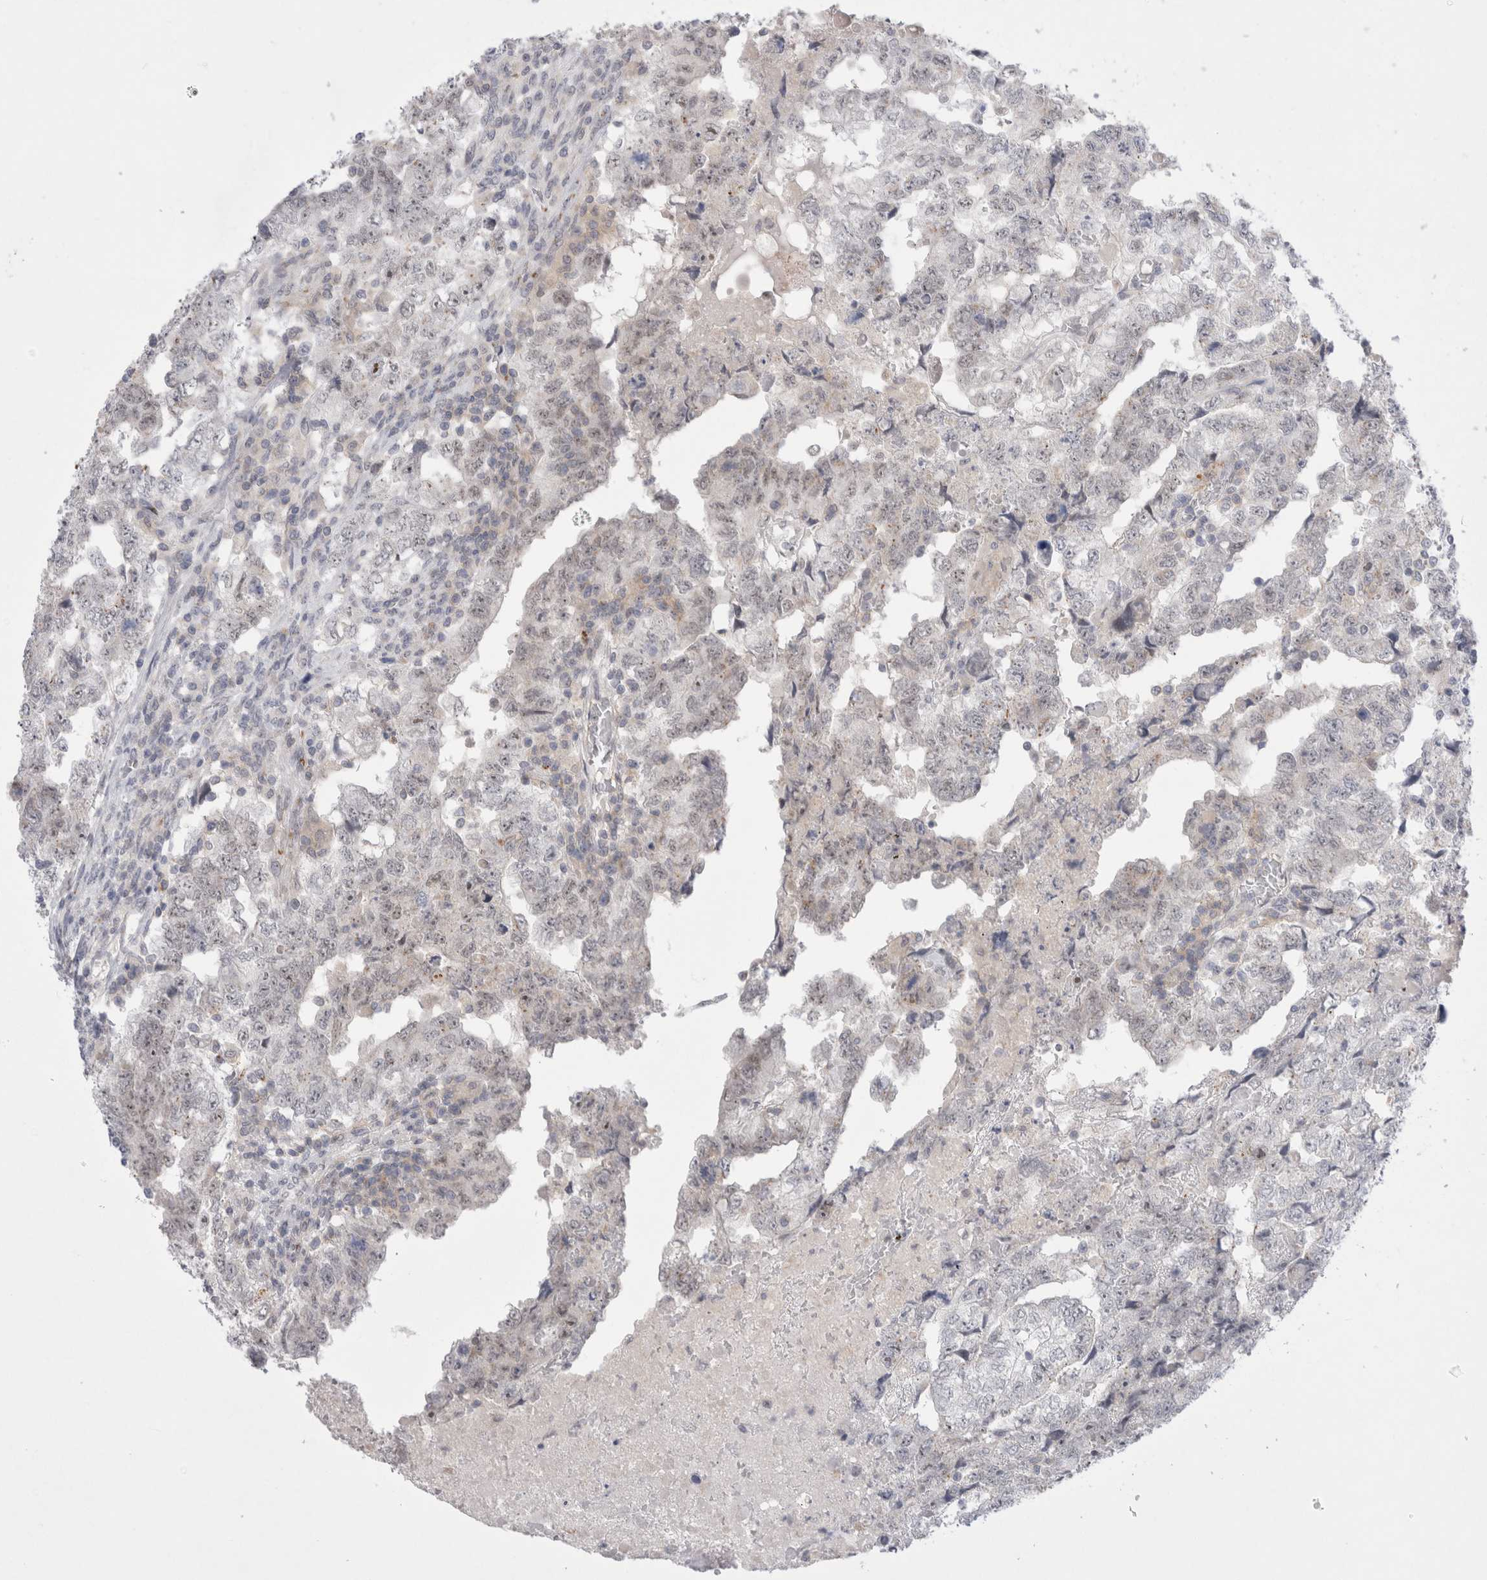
{"staining": {"intensity": "negative", "quantity": "none", "location": "none"}, "tissue": "testis cancer", "cell_type": "Tumor cells", "image_type": "cancer", "snomed": [{"axis": "morphology", "description": "Carcinoma, Embryonal, NOS"}, {"axis": "topography", "description": "Testis"}], "caption": "IHC micrograph of neoplastic tissue: testis embryonal carcinoma stained with DAB demonstrates no significant protein positivity in tumor cells.", "gene": "CERS5", "patient": {"sex": "male", "age": 36}}